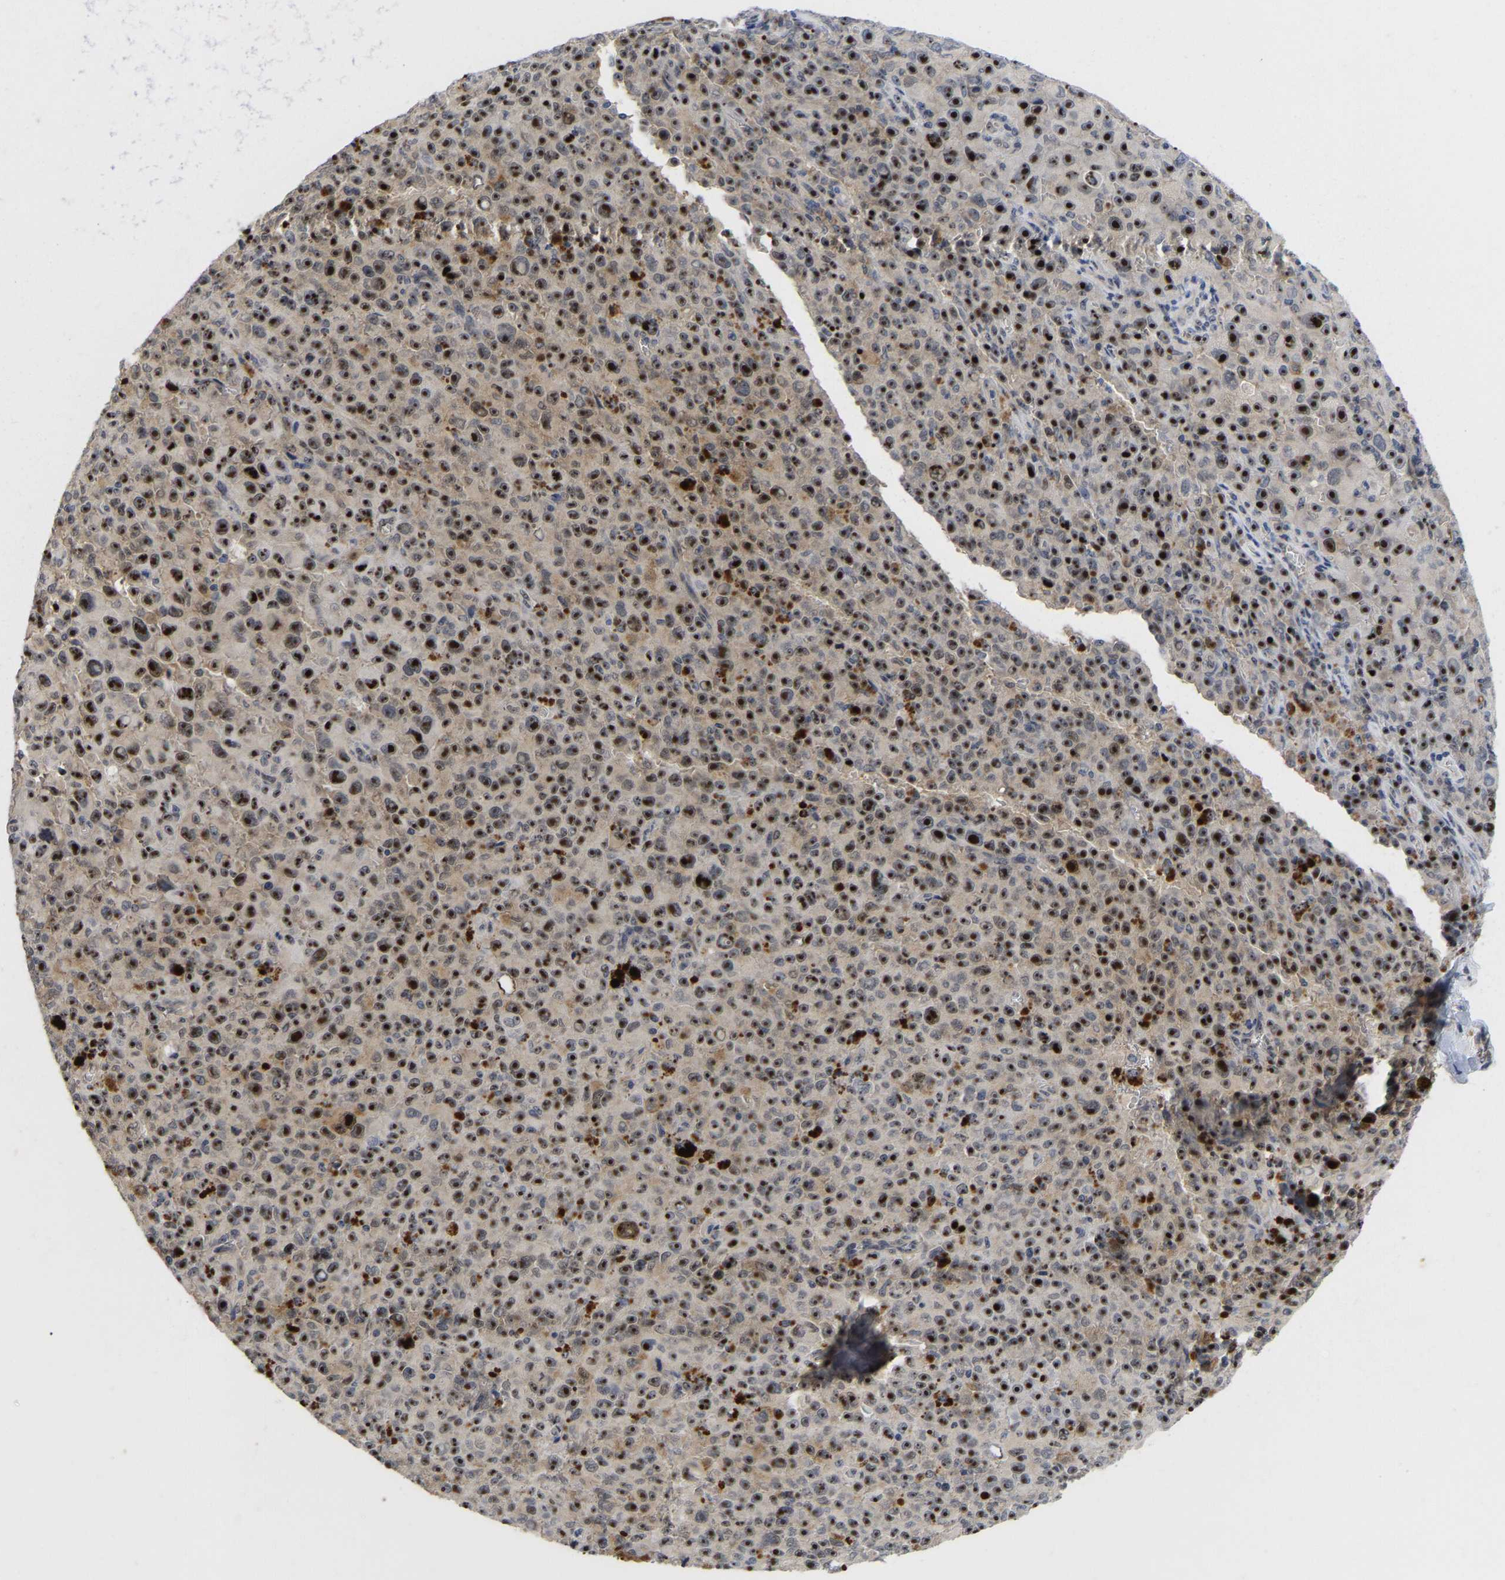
{"staining": {"intensity": "strong", "quantity": ">75%", "location": "nuclear"}, "tissue": "melanoma", "cell_type": "Tumor cells", "image_type": "cancer", "snomed": [{"axis": "morphology", "description": "Malignant melanoma, NOS"}, {"axis": "topography", "description": "Skin"}], "caption": "A high amount of strong nuclear staining is seen in about >75% of tumor cells in malignant melanoma tissue. (DAB IHC with brightfield microscopy, high magnification).", "gene": "NLE1", "patient": {"sex": "female", "age": 82}}